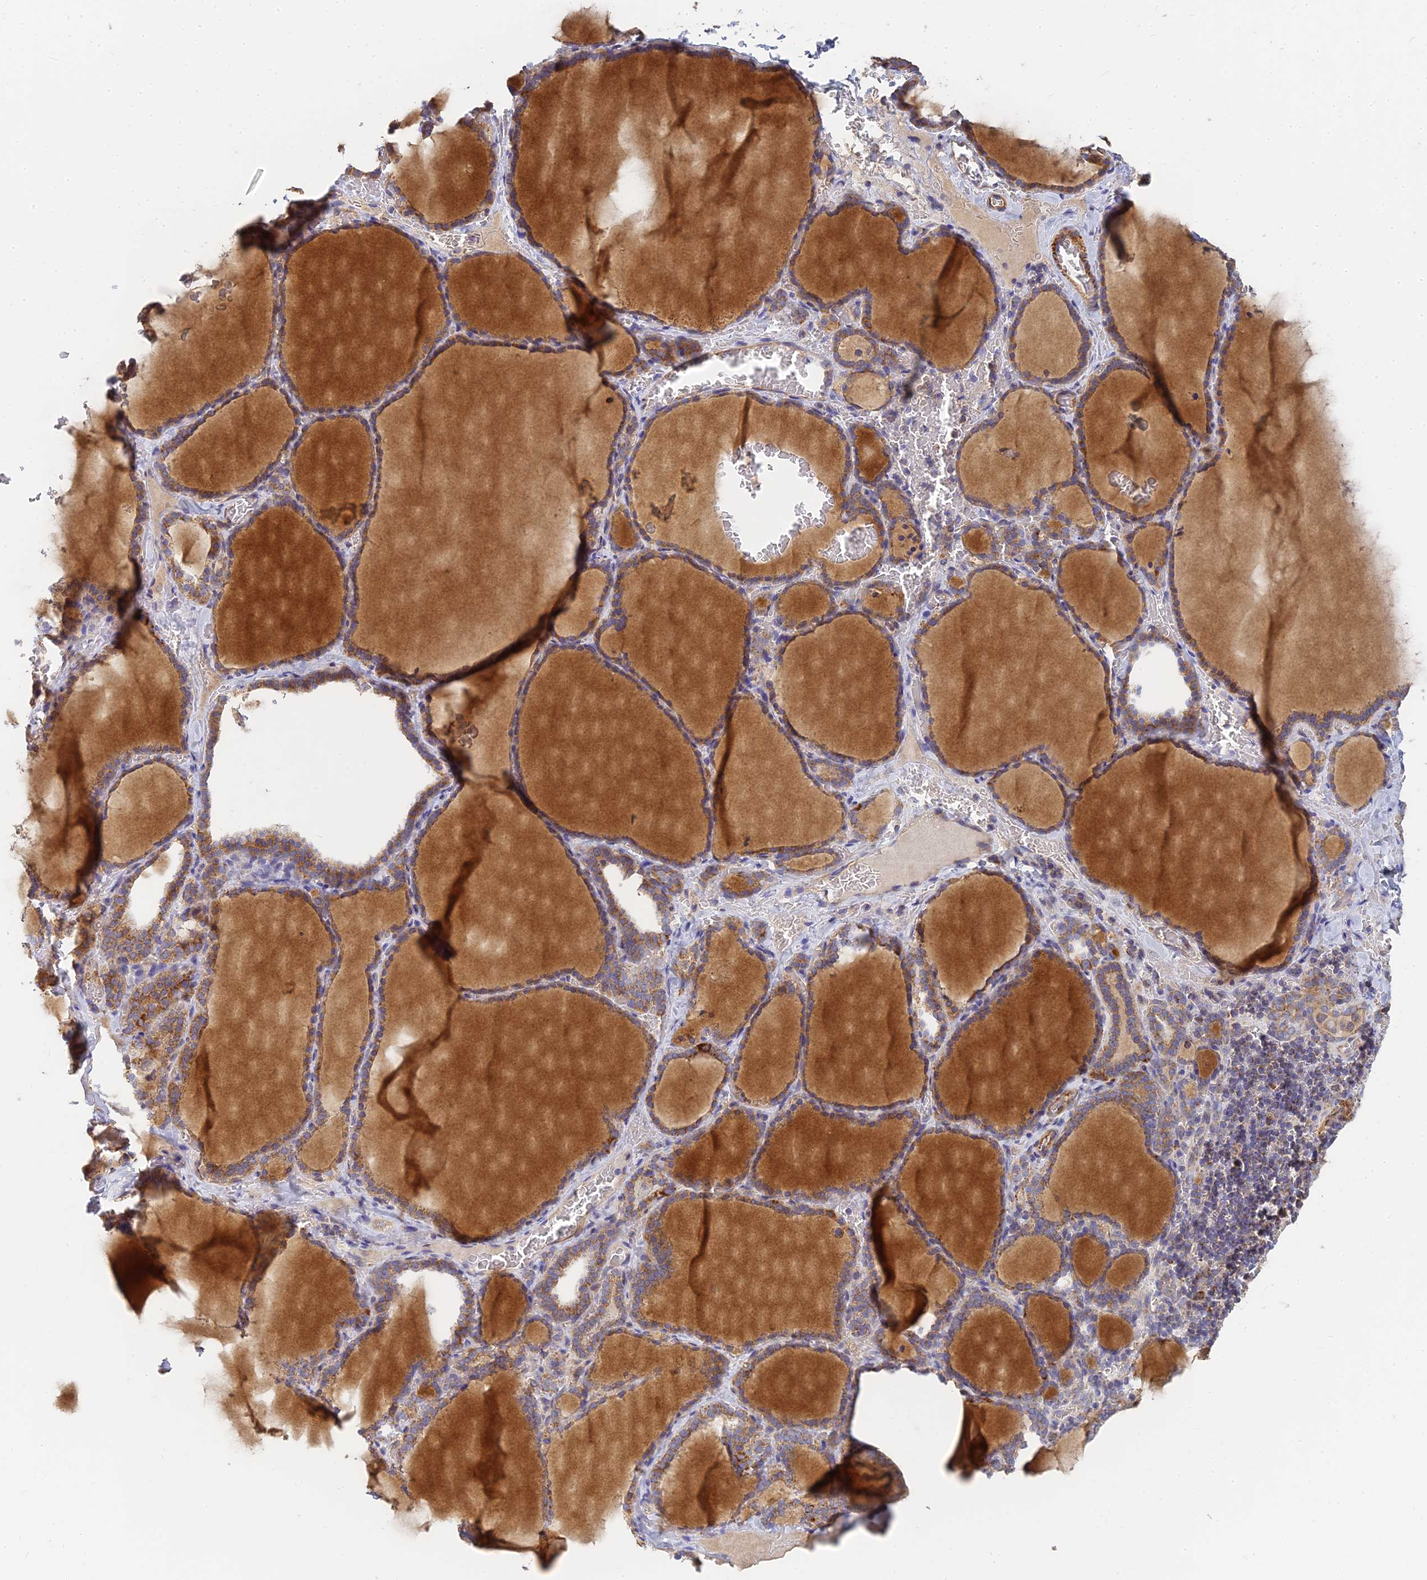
{"staining": {"intensity": "moderate", "quantity": ">75%", "location": "cytoplasmic/membranous"}, "tissue": "thyroid gland", "cell_type": "Glandular cells", "image_type": "normal", "snomed": [{"axis": "morphology", "description": "Normal tissue, NOS"}, {"axis": "topography", "description": "Thyroid gland"}], "caption": "Immunohistochemical staining of unremarkable thyroid gland demonstrates >75% levels of moderate cytoplasmic/membranous protein staining in about >75% of glandular cells.", "gene": "MRPL15", "patient": {"sex": "female", "age": 39}}